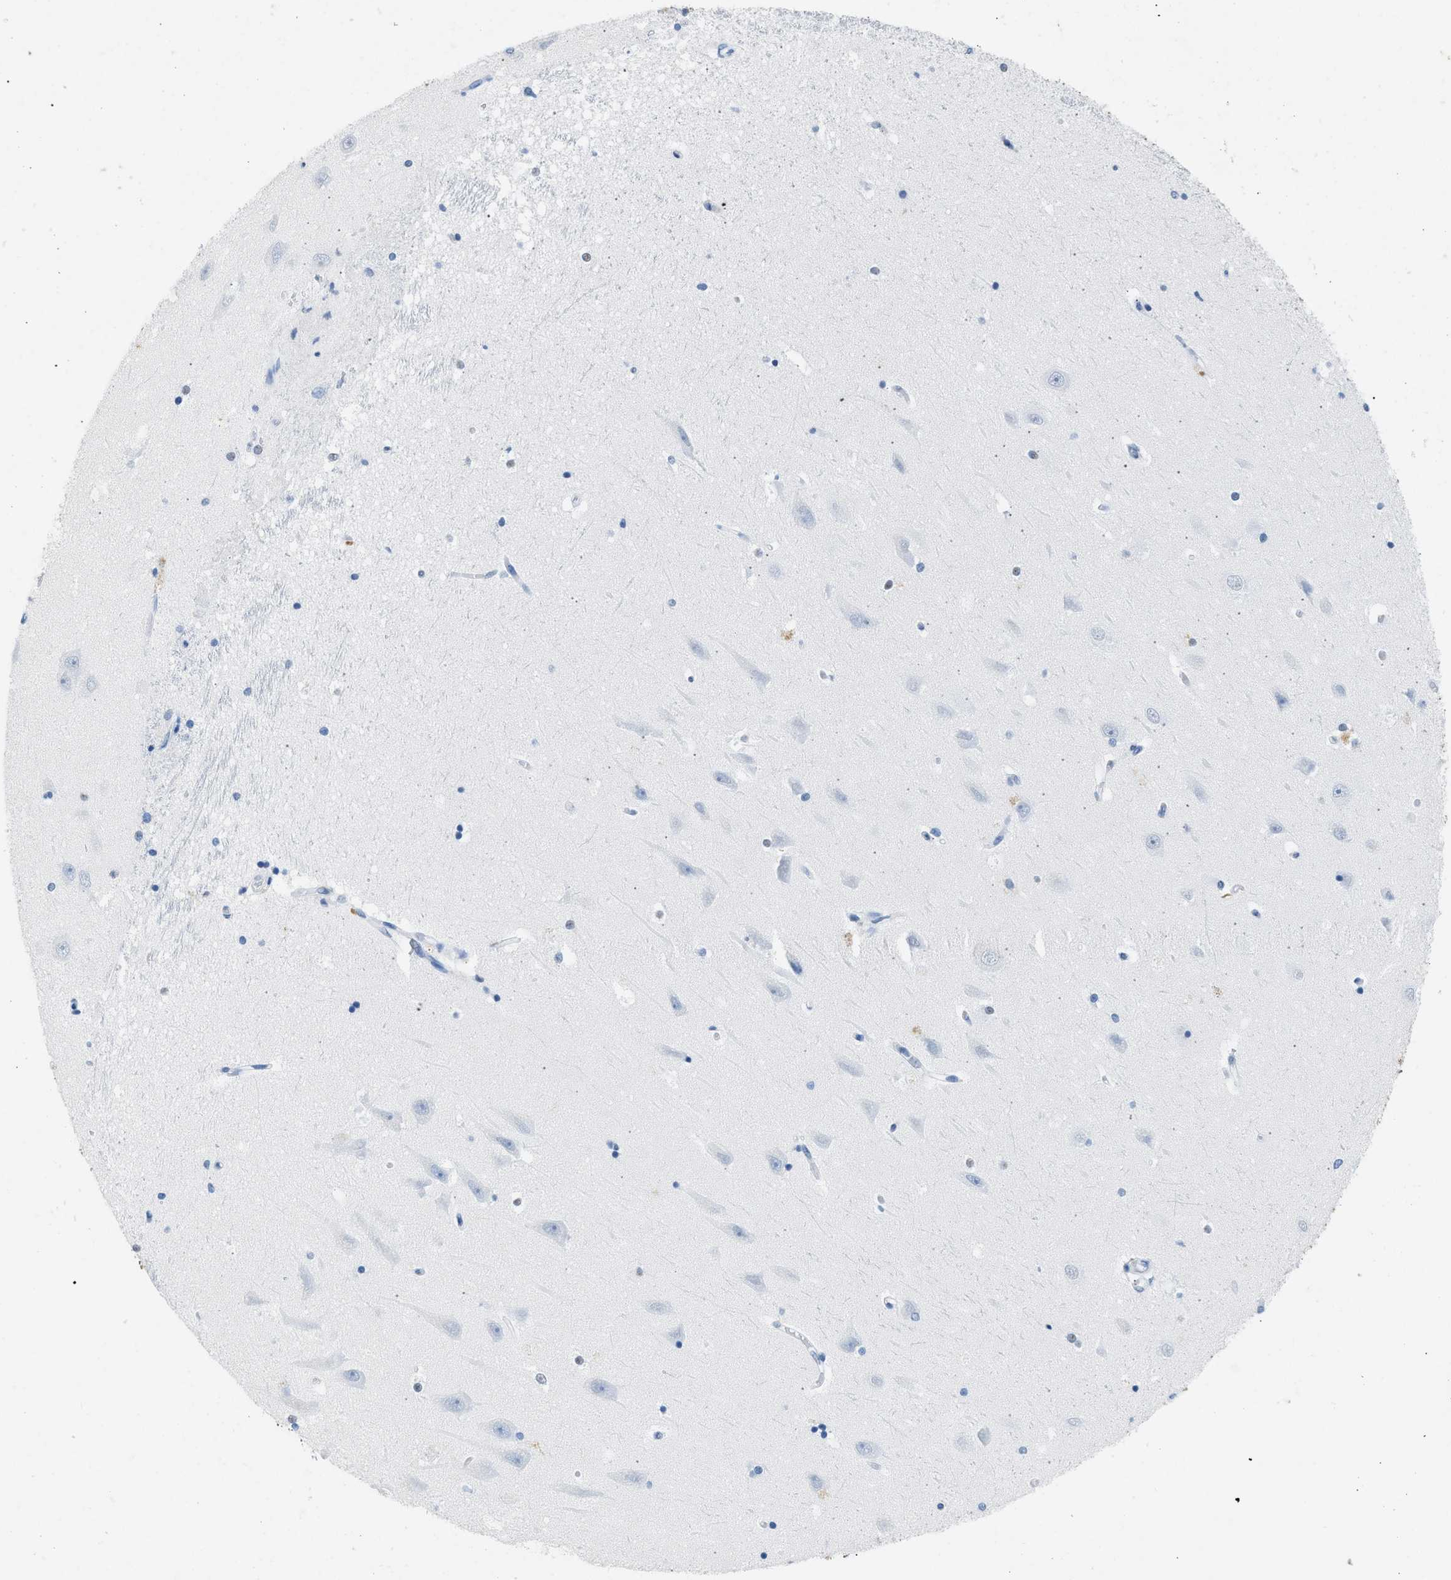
{"staining": {"intensity": "negative", "quantity": "none", "location": "none"}, "tissue": "hippocampus", "cell_type": "Glial cells", "image_type": "normal", "snomed": [{"axis": "morphology", "description": "Normal tissue, NOS"}, {"axis": "topography", "description": "Hippocampus"}], "caption": "DAB (3,3'-diaminobenzidine) immunohistochemical staining of normal human hippocampus reveals no significant expression in glial cells.", "gene": "HHATL", "patient": {"sex": "male", "age": 45}}